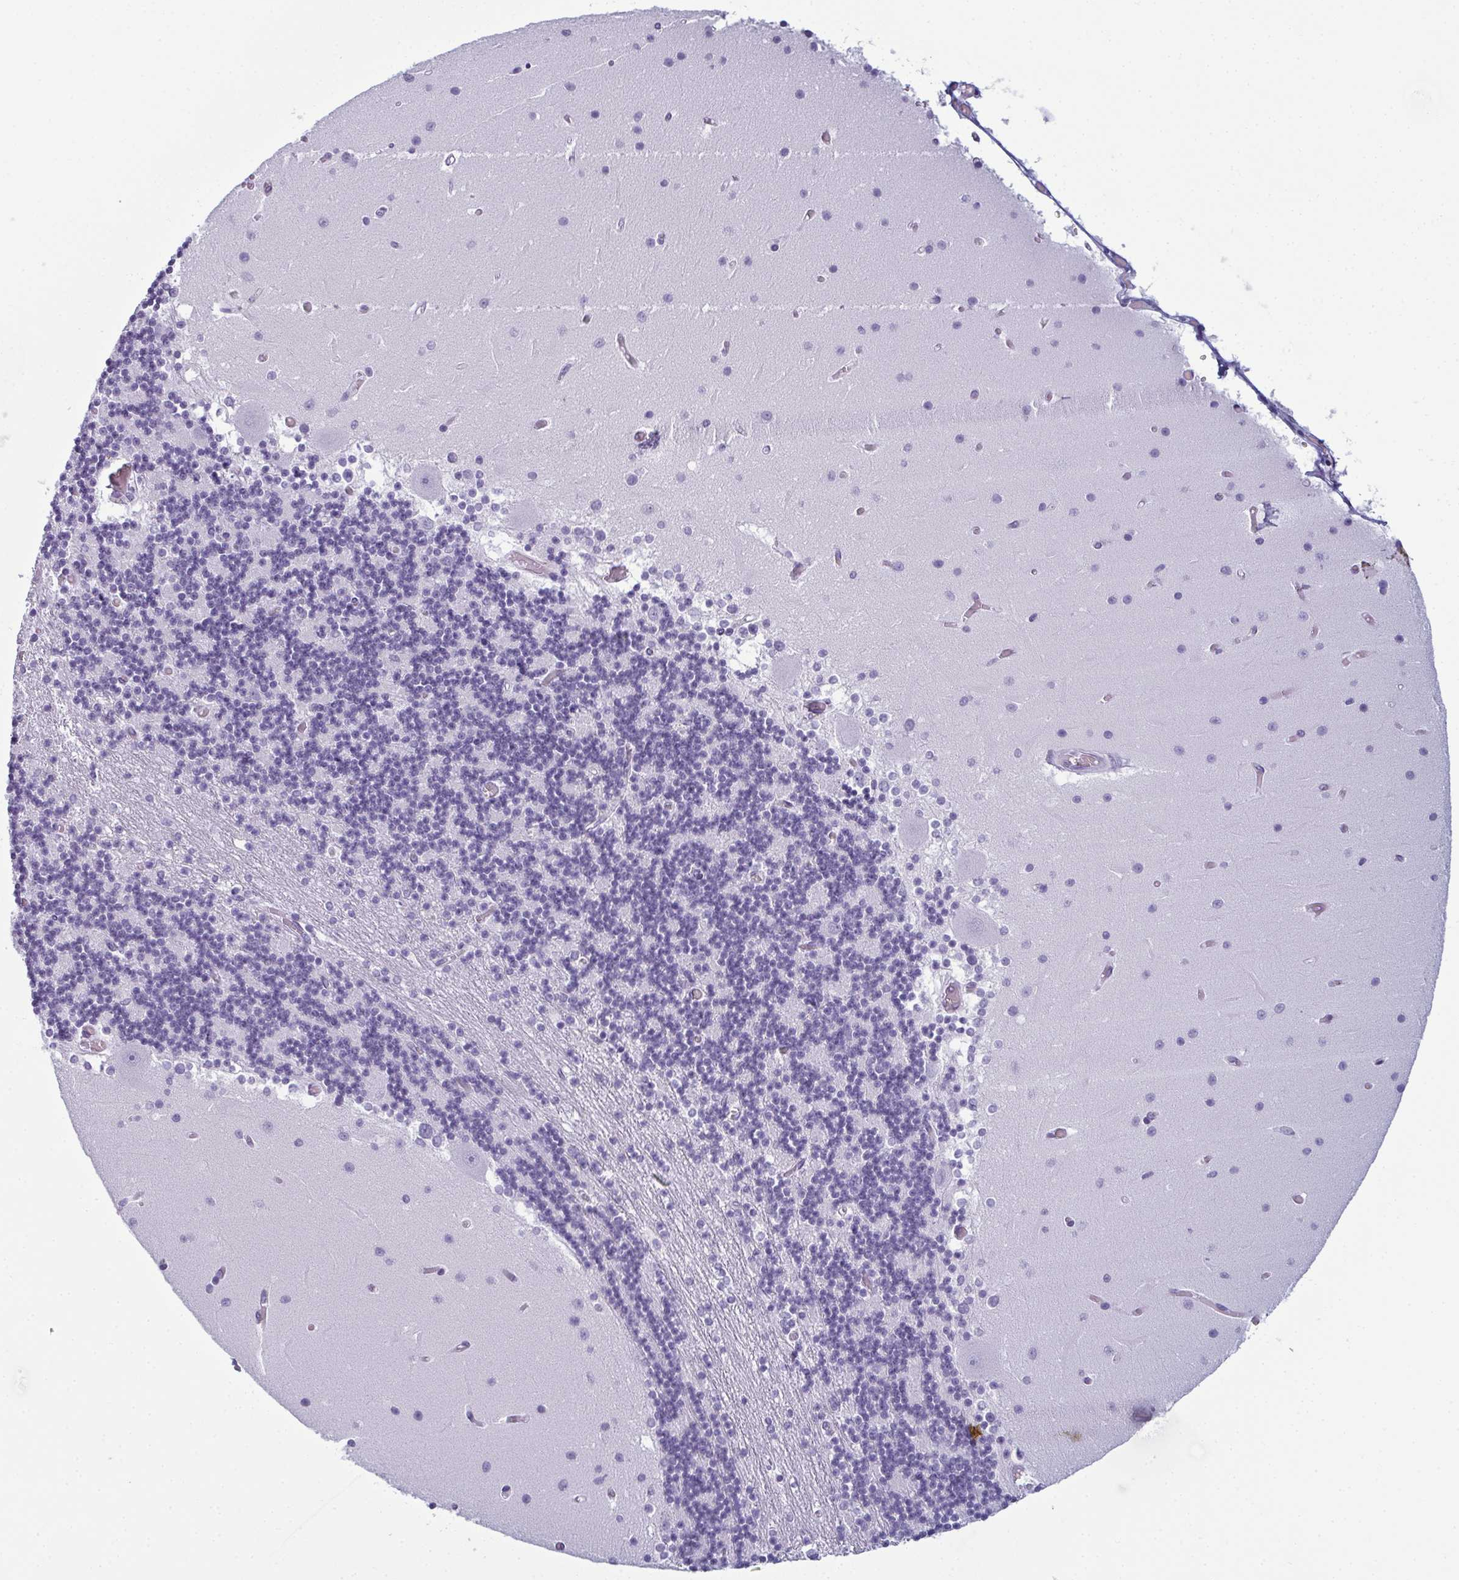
{"staining": {"intensity": "negative", "quantity": "none", "location": "none"}, "tissue": "cerebellum", "cell_type": "Cells in granular layer", "image_type": "normal", "snomed": [{"axis": "morphology", "description": "Normal tissue, NOS"}, {"axis": "topography", "description": "Cerebellum"}], "caption": "The micrograph demonstrates no significant expression in cells in granular layer of cerebellum. (DAB immunohistochemistry (IHC) visualized using brightfield microscopy, high magnification).", "gene": "CDA", "patient": {"sex": "female", "age": 28}}